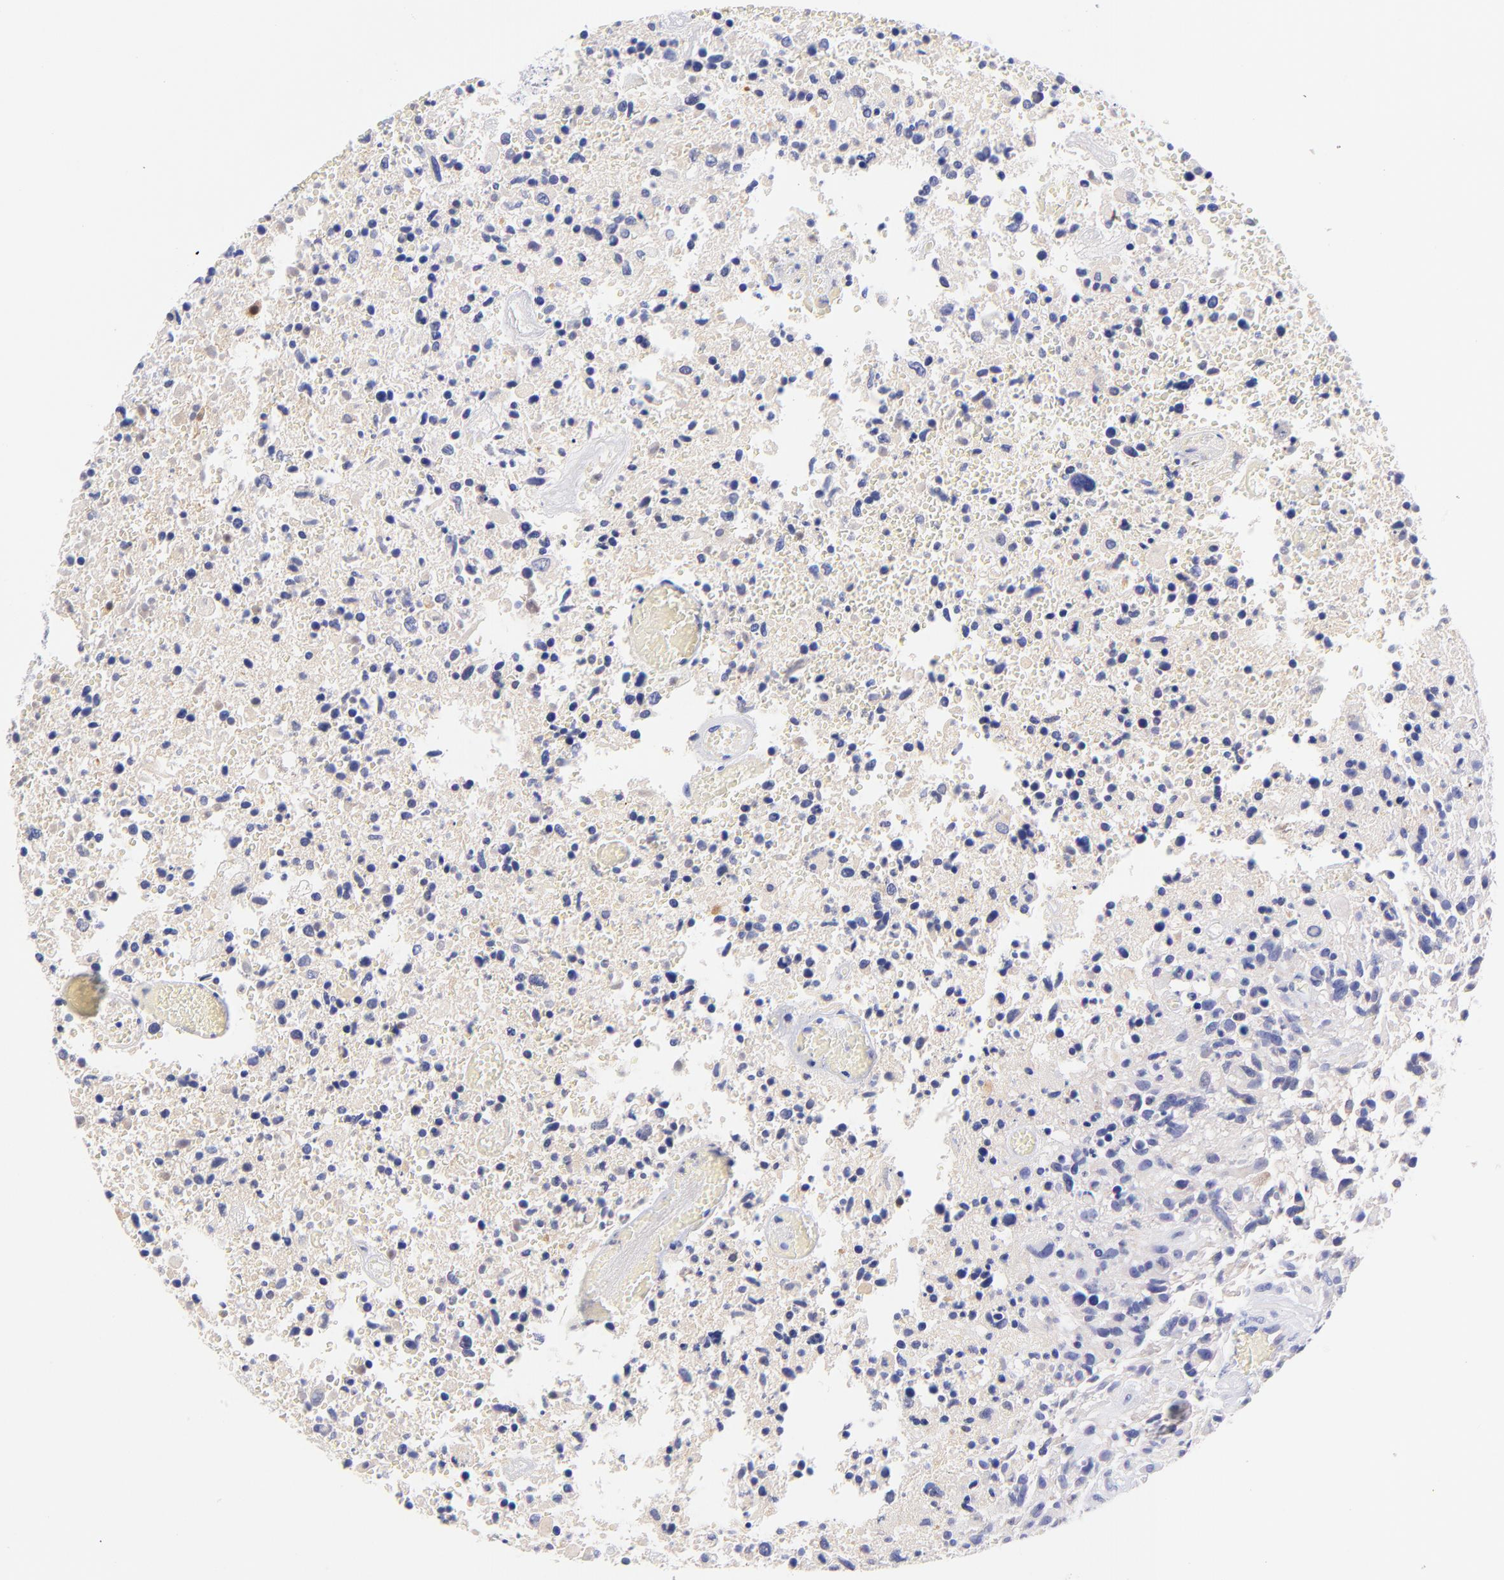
{"staining": {"intensity": "negative", "quantity": "none", "location": "none"}, "tissue": "glioma", "cell_type": "Tumor cells", "image_type": "cancer", "snomed": [{"axis": "morphology", "description": "Glioma, malignant, High grade"}, {"axis": "topography", "description": "Brain"}], "caption": "Immunohistochemical staining of human glioma displays no significant staining in tumor cells.", "gene": "GPHN", "patient": {"sex": "male", "age": 72}}